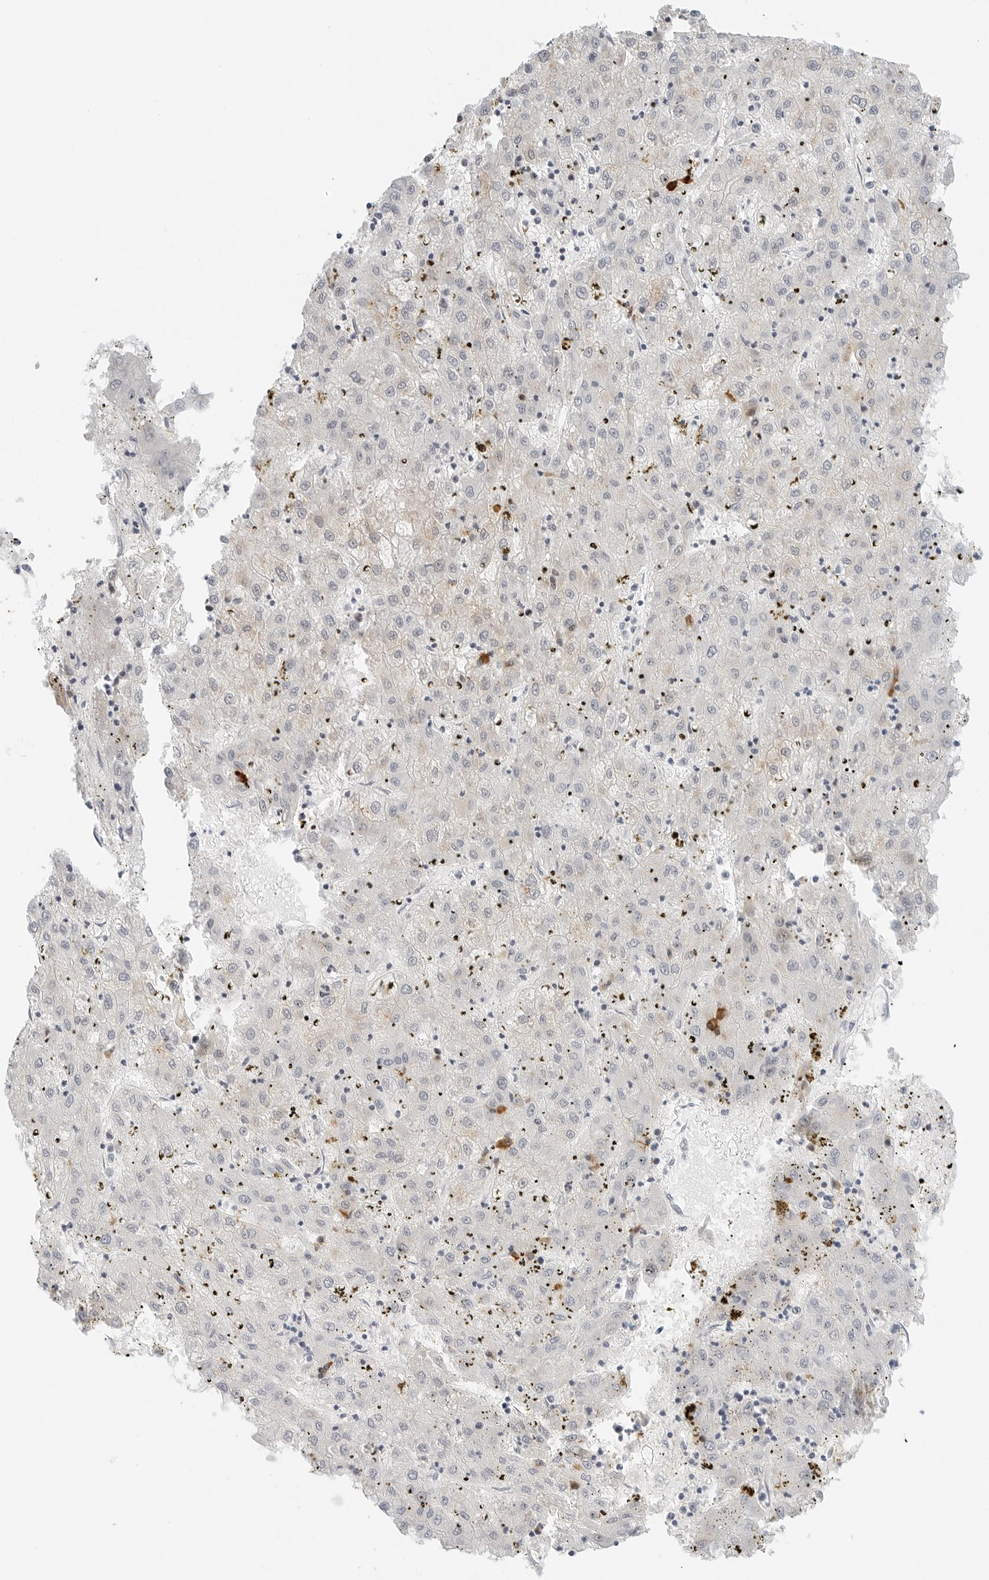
{"staining": {"intensity": "negative", "quantity": "none", "location": "none"}, "tissue": "liver cancer", "cell_type": "Tumor cells", "image_type": "cancer", "snomed": [{"axis": "morphology", "description": "Carcinoma, Hepatocellular, NOS"}, {"axis": "topography", "description": "Liver"}], "caption": "An image of liver hepatocellular carcinoma stained for a protein demonstrates no brown staining in tumor cells.", "gene": "PARP10", "patient": {"sex": "male", "age": 72}}